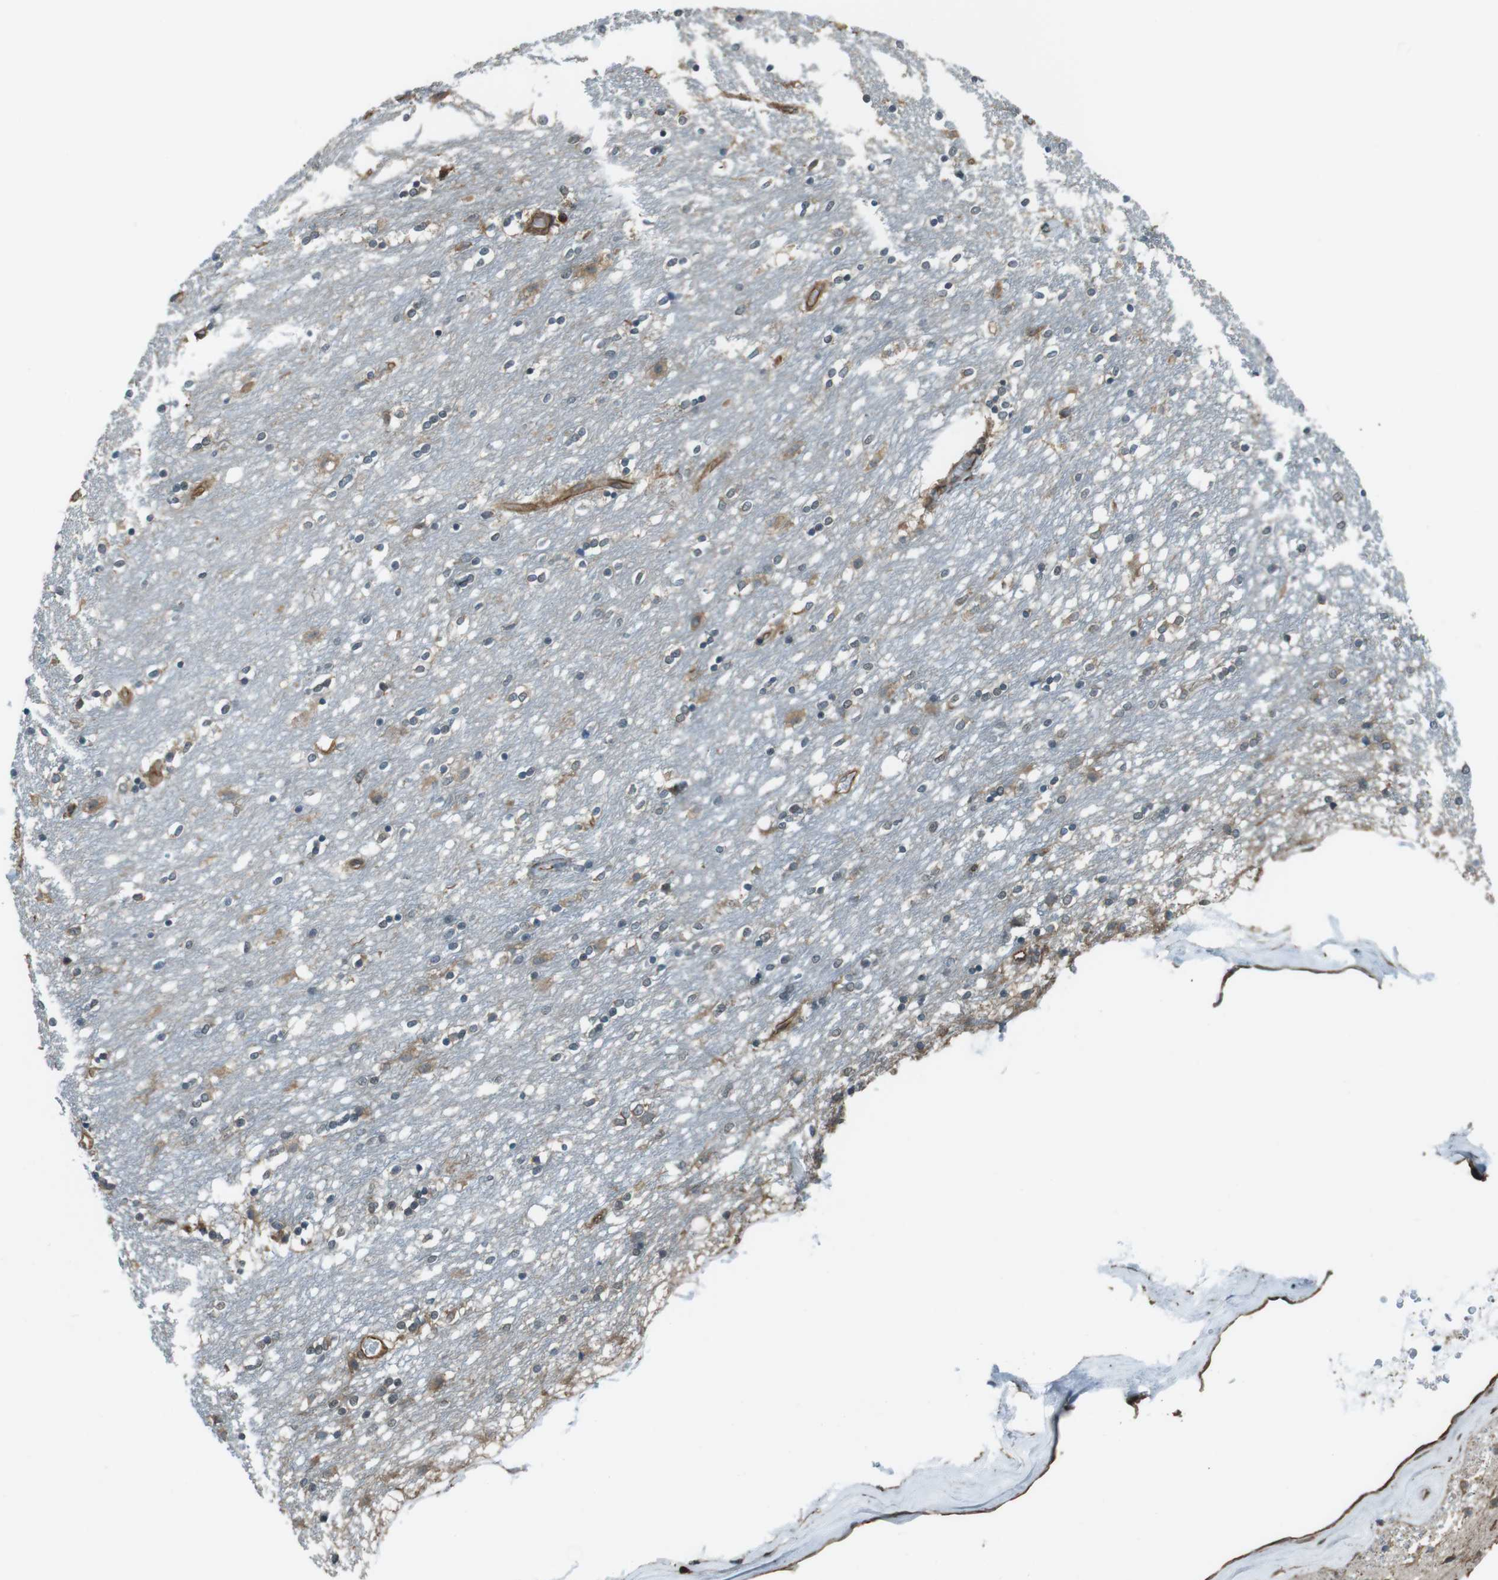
{"staining": {"intensity": "moderate", "quantity": "<25%", "location": "cytoplasmic/membranous"}, "tissue": "caudate", "cell_type": "Glial cells", "image_type": "normal", "snomed": [{"axis": "morphology", "description": "Normal tissue, NOS"}, {"axis": "topography", "description": "Lateral ventricle wall"}], "caption": "DAB immunohistochemical staining of normal caudate shows moderate cytoplasmic/membranous protein expression in about <25% of glial cells.", "gene": "PA2G4", "patient": {"sex": "female", "age": 54}}